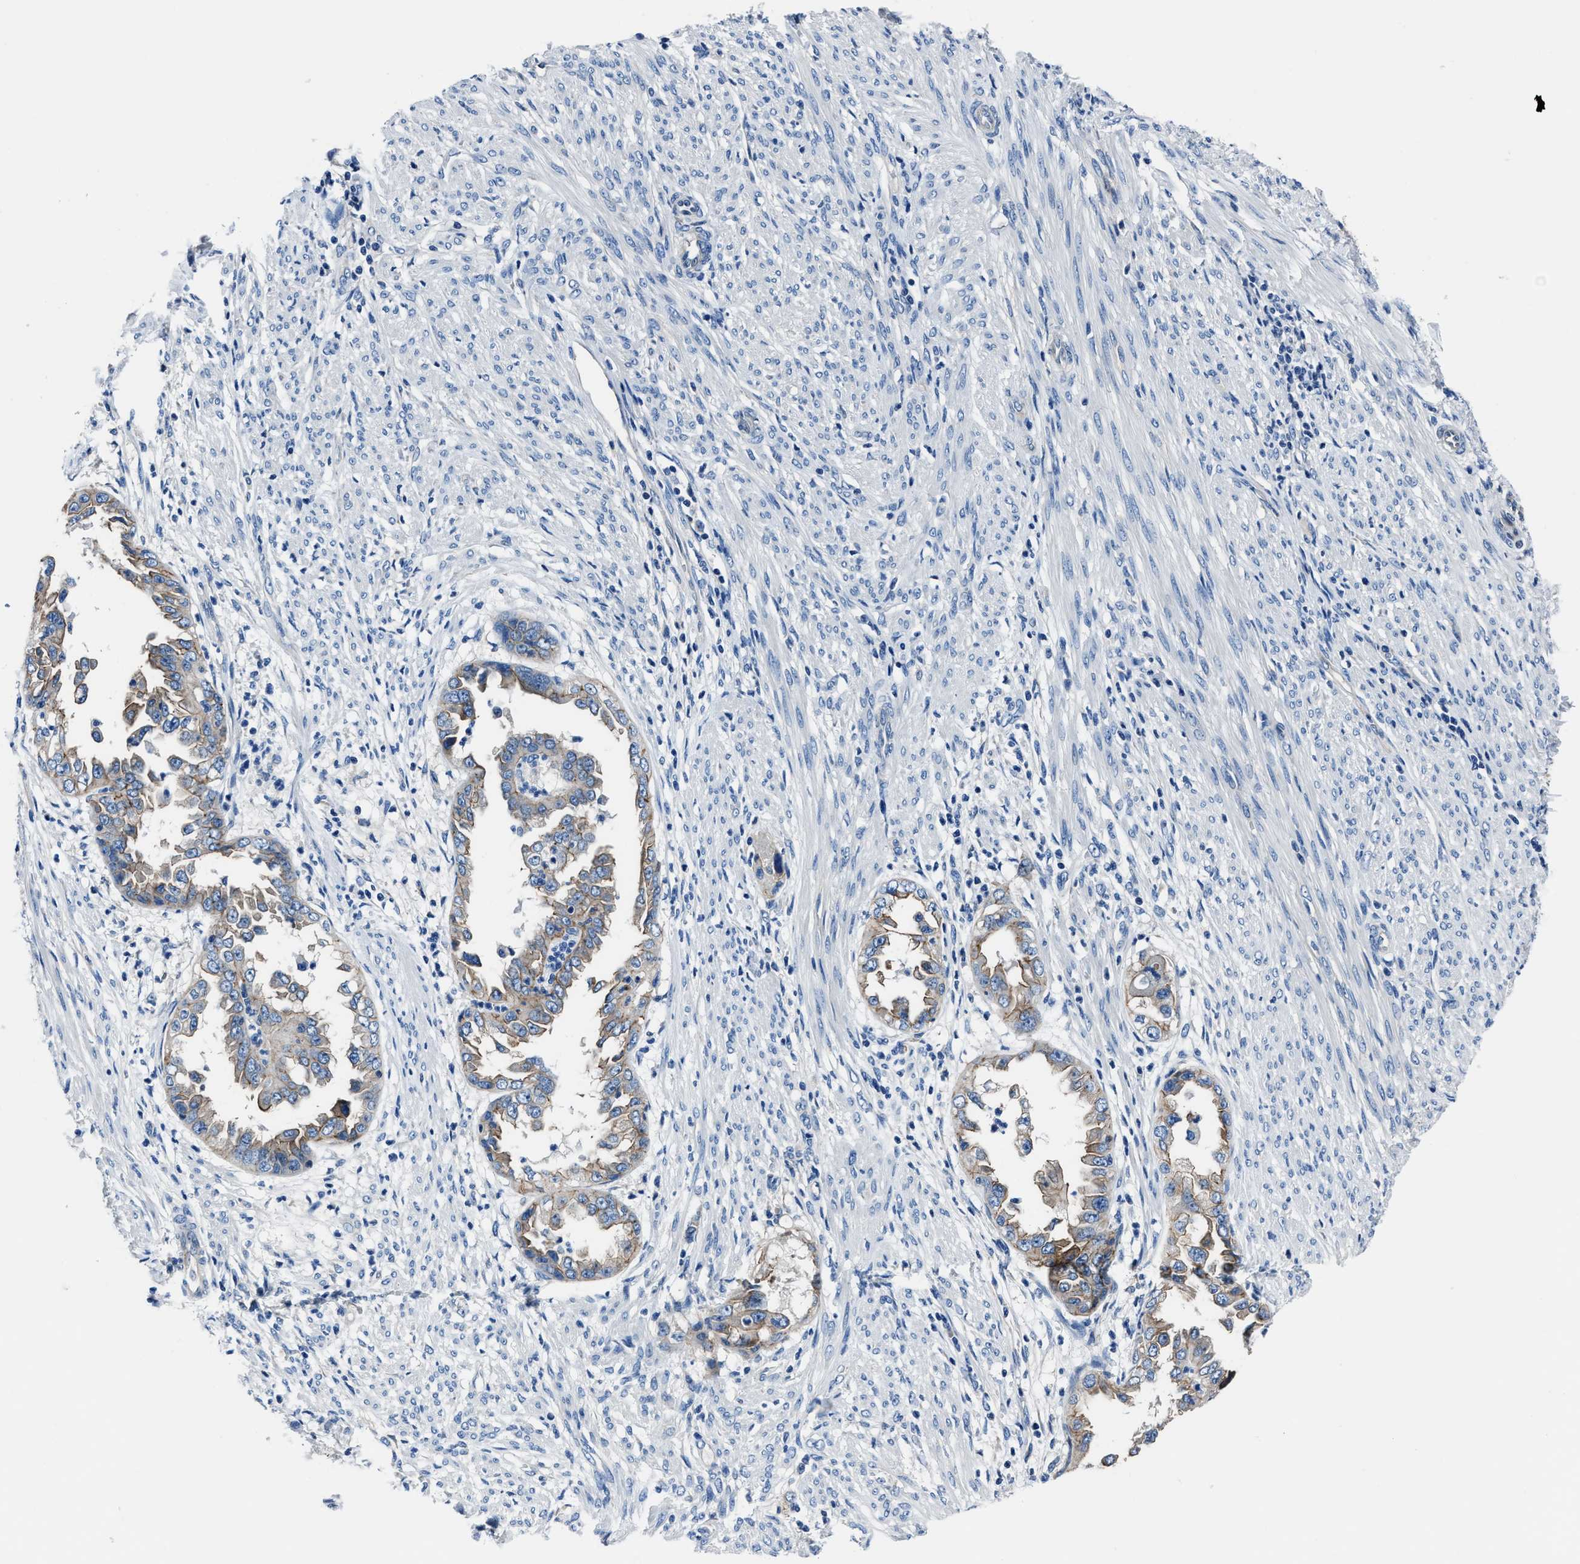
{"staining": {"intensity": "weak", "quantity": "25%-75%", "location": "cytoplasmic/membranous"}, "tissue": "endometrial cancer", "cell_type": "Tumor cells", "image_type": "cancer", "snomed": [{"axis": "morphology", "description": "Adenocarcinoma, NOS"}, {"axis": "topography", "description": "Endometrium"}], "caption": "An immunohistochemistry image of tumor tissue is shown. Protein staining in brown labels weak cytoplasmic/membranous positivity in endometrial cancer (adenocarcinoma) within tumor cells.", "gene": "LMO7", "patient": {"sex": "female", "age": 85}}